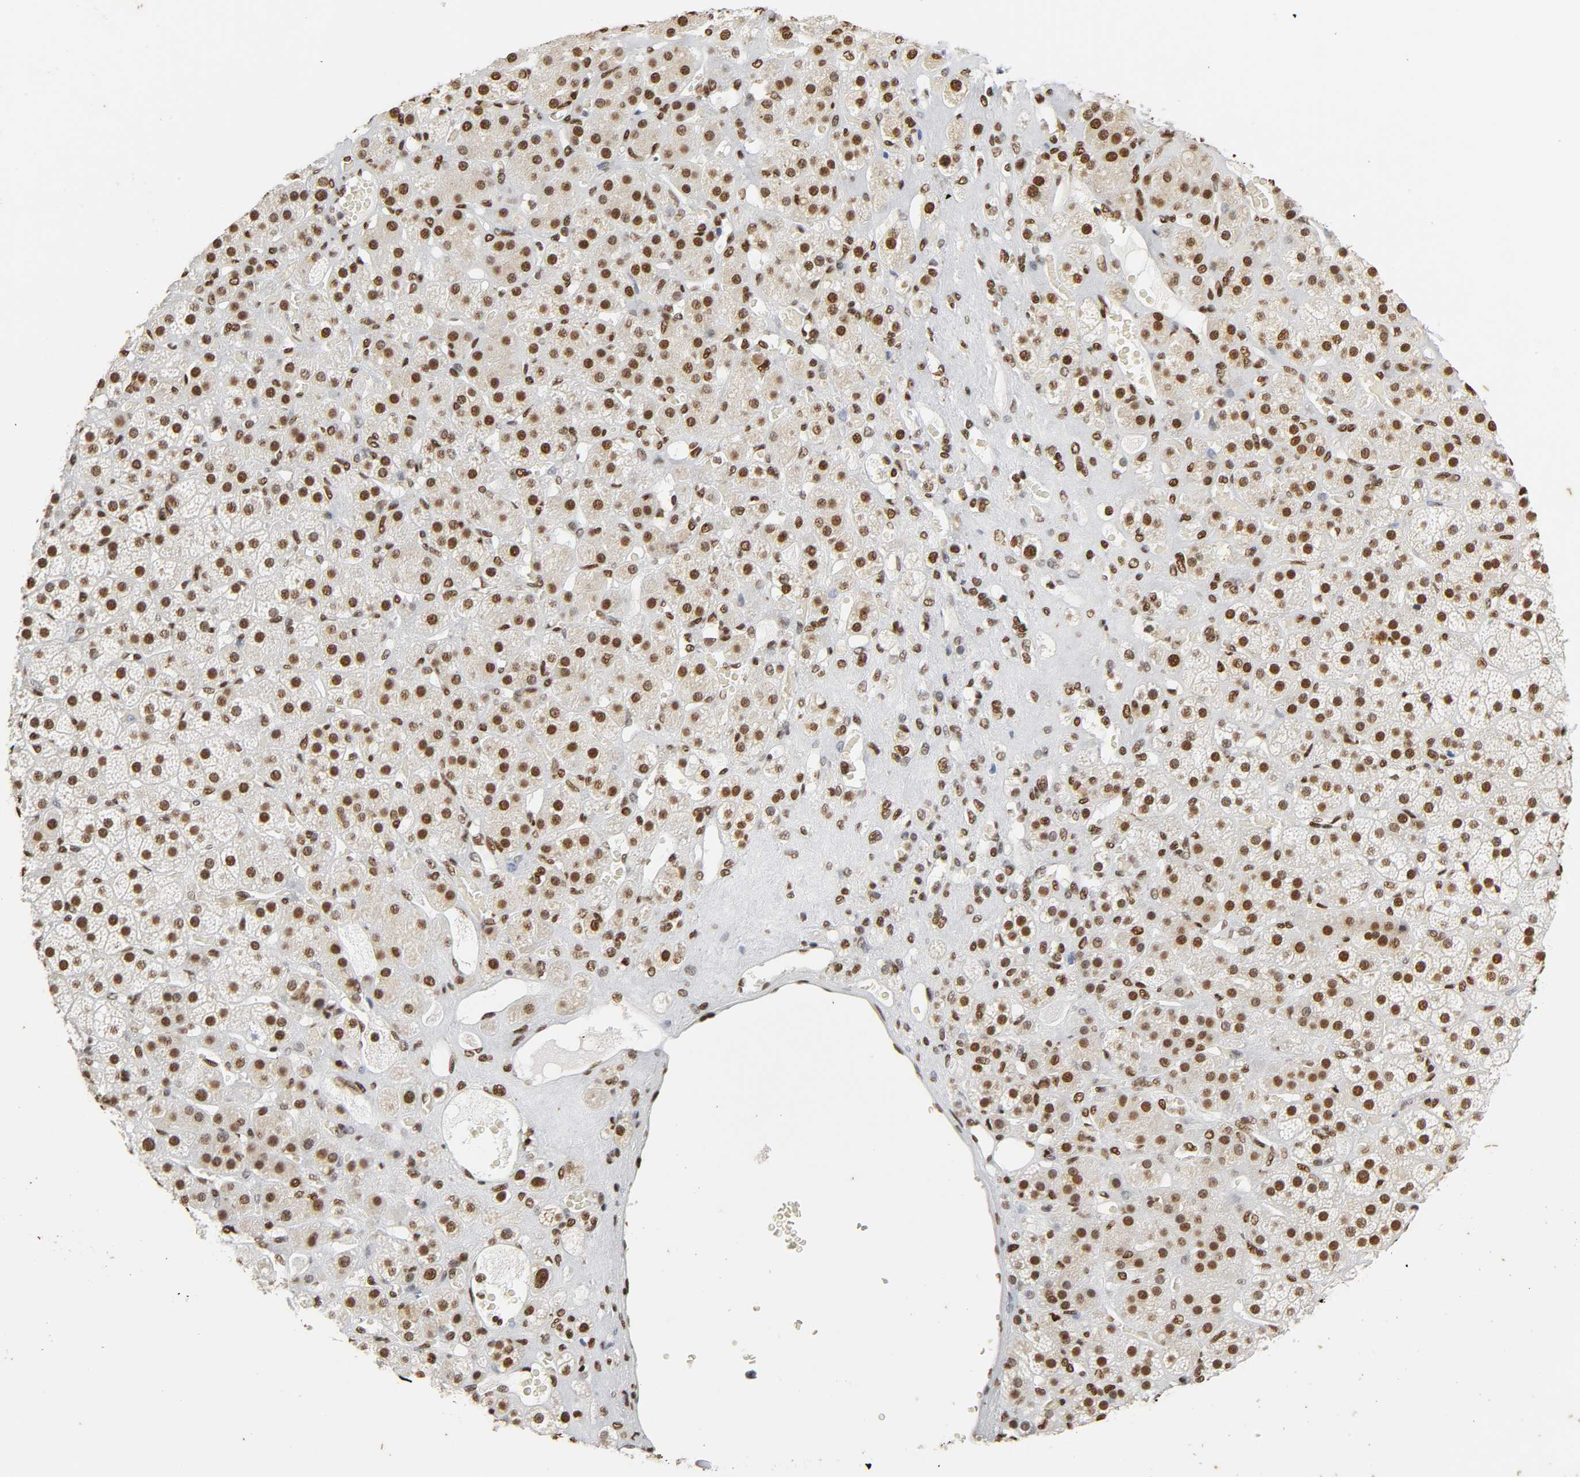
{"staining": {"intensity": "strong", "quantity": ">75%", "location": "nuclear"}, "tissue": "adrenal gland", "cell_type": "Glandular cells", "image_type": "normal", "snomed": [{"axis": "morphology", "description": "Normal tissue, NOS"}, {"axis": "topography", "description": "Adrenal gland"}], "caption": "A high-resolution photomicrograph shows immunohistochemistry (IHC) staining of normal adrenal gland, which displays strong nuclear positivity in about >75% of glandular cells.", "gene": "HNRNPC", "patient": {"sex": "female", "age": 71}}